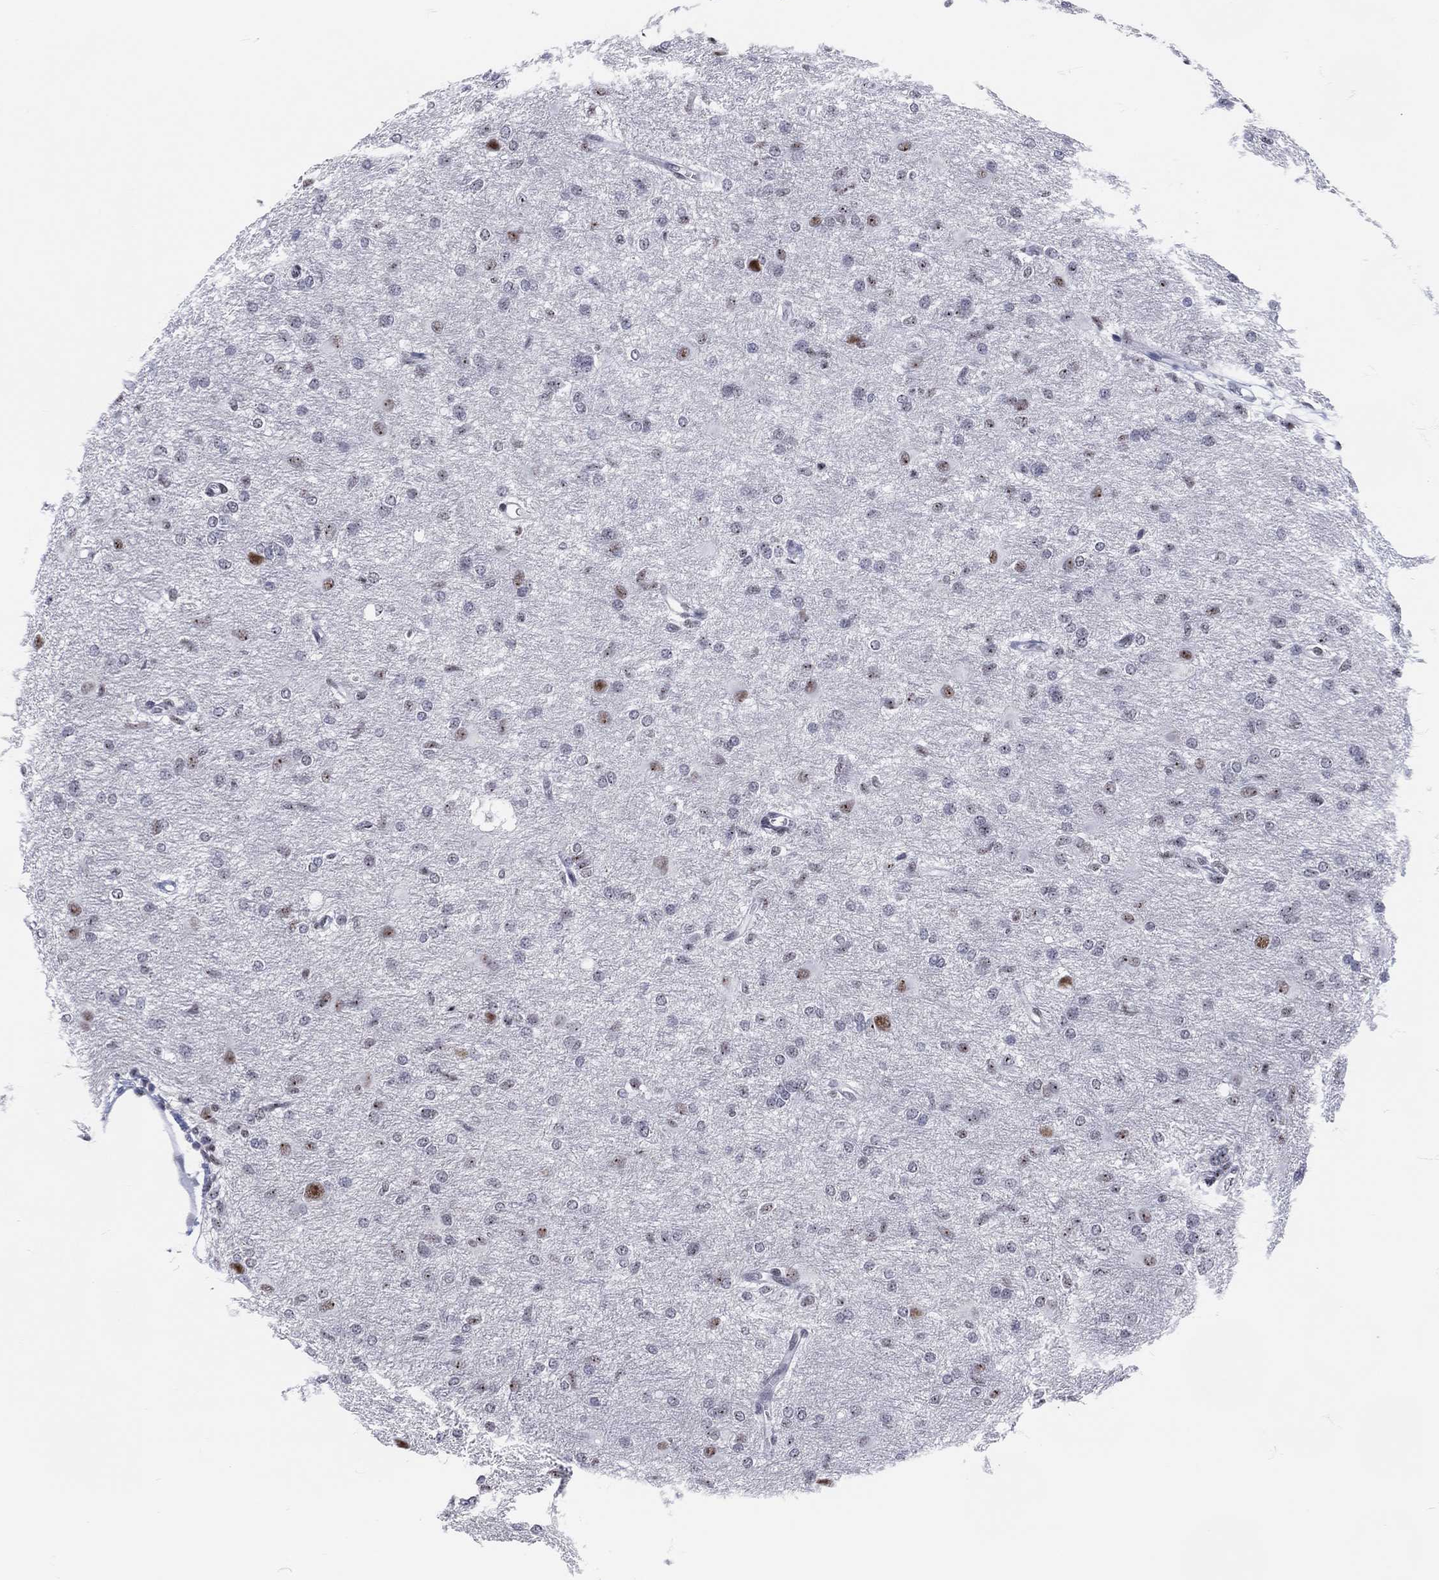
{"staining": {"intensity": "negative", "quantity": "none", "location": "none"}, "tissue": "glioma", "cell_type": "Tumor cells", "image_type": "cancer", "snomed": [{"axis": "morphology", "description": "Glioma, malignant, High grade"}, {"axis": "topography", "description": "Brain"}], "caption": "Tumor cells show no significant positivity in glioma.", "gene": "MAPK8IP1", "patient": {"sex": "male", "age": 68}}